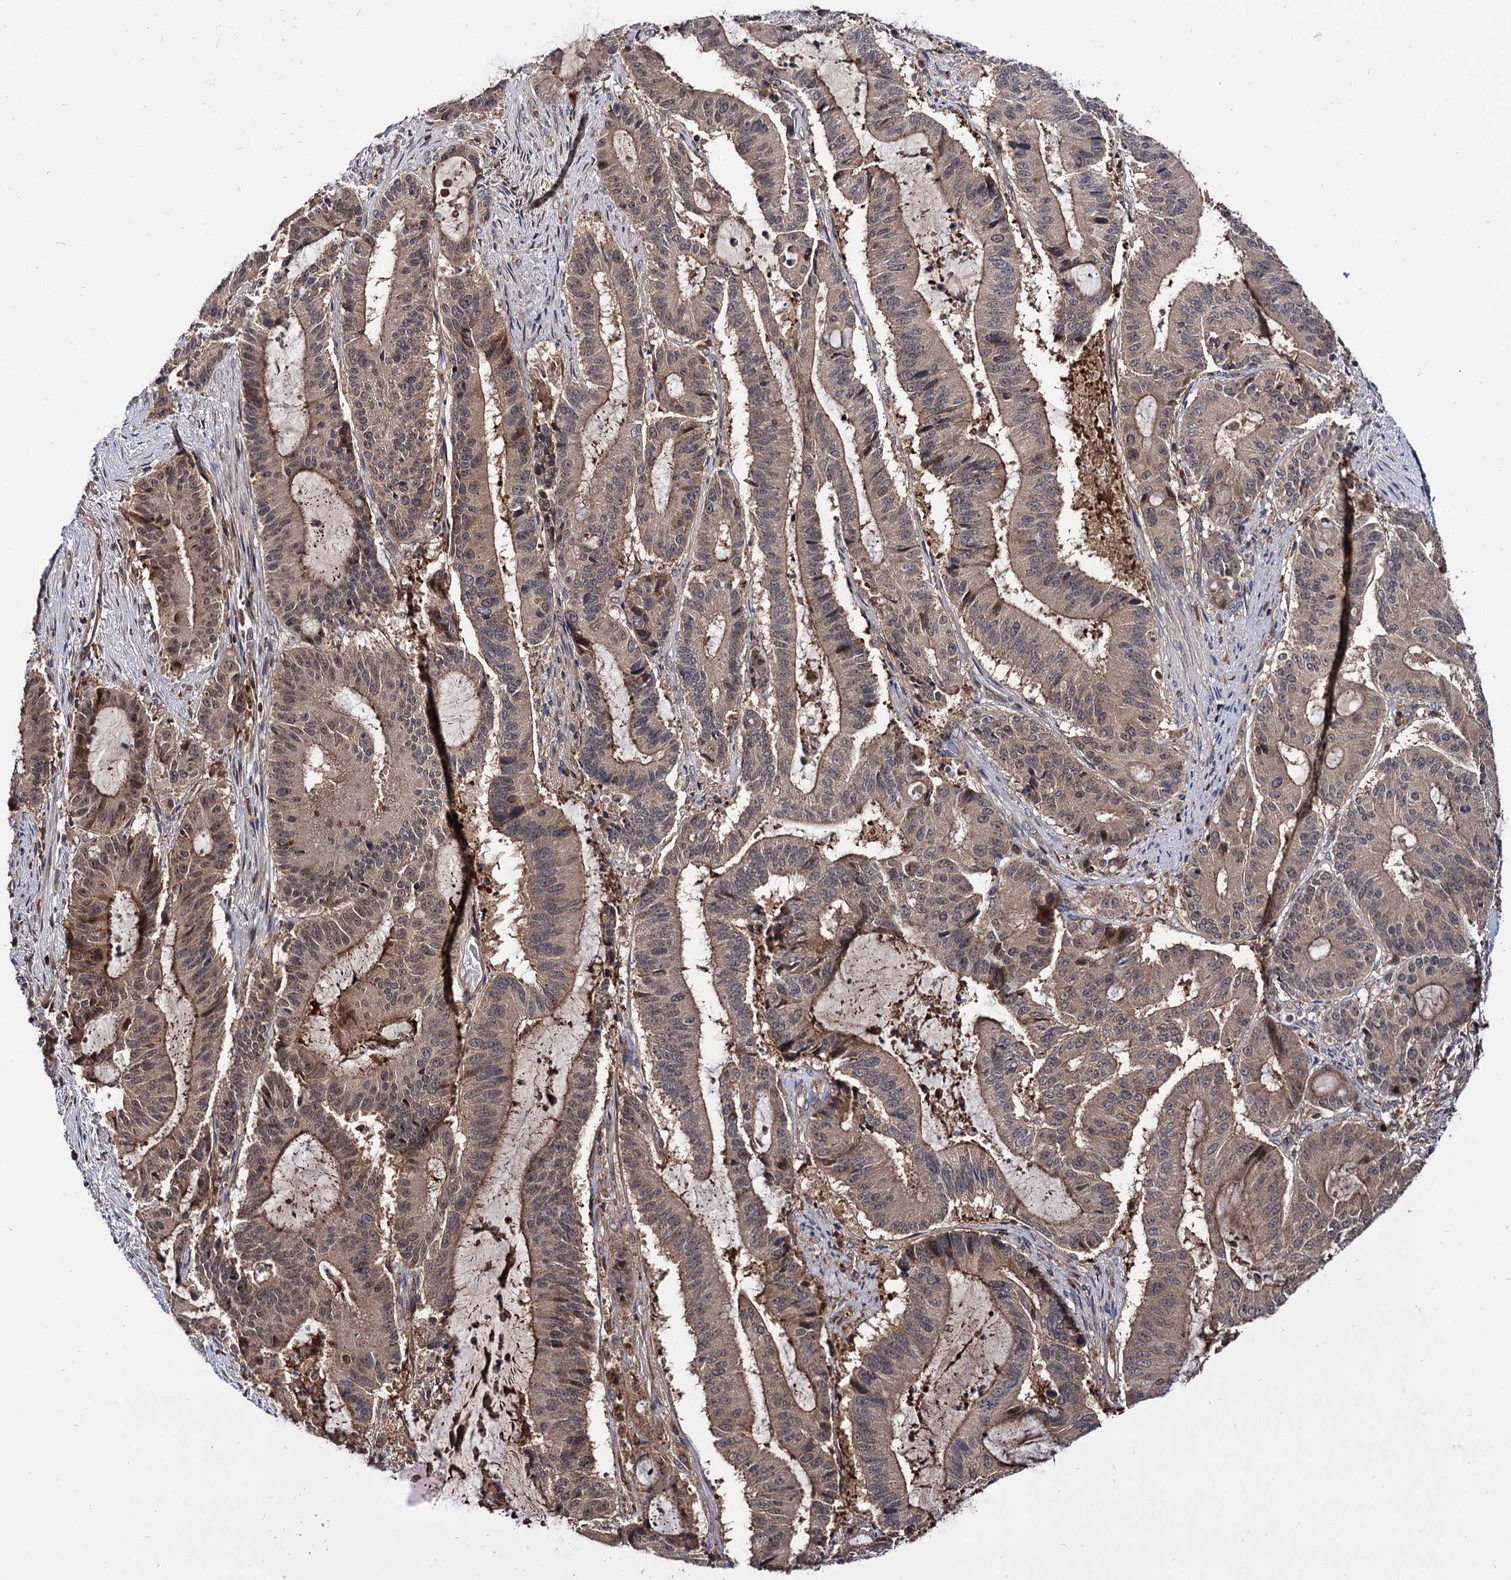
{"staining": {"intensity": "moderate", "quantity": ">75%", "location": "cytoplasmic/membranous,nuclear"}, "tissue": "liver cancer", "cell_type": "Tumor cells", "image_type": "cancer", "snomed": [{"axis": "morphology", "description": "Normal tissue, NOS"}, {"axis": "morphology", "description": "Cholangiocarcinoma"}, {"axis": "topography", "description": "Liver"}, {"axis": "topography", "description": "Peripheral nerve tissue"}], "caption": "Tumor cells display moderate cytoplasmic/membranous and nuclear positivity in about >75% of cells in liver cancer. The staining was performed using DAB (3,3'-diaminobenzidine), with brown indicating positive protein expression. Nuclei are stained blue with hematoxylin.", "gene": "MICAL2", "patient": {"sex": "female", "age": 73}}